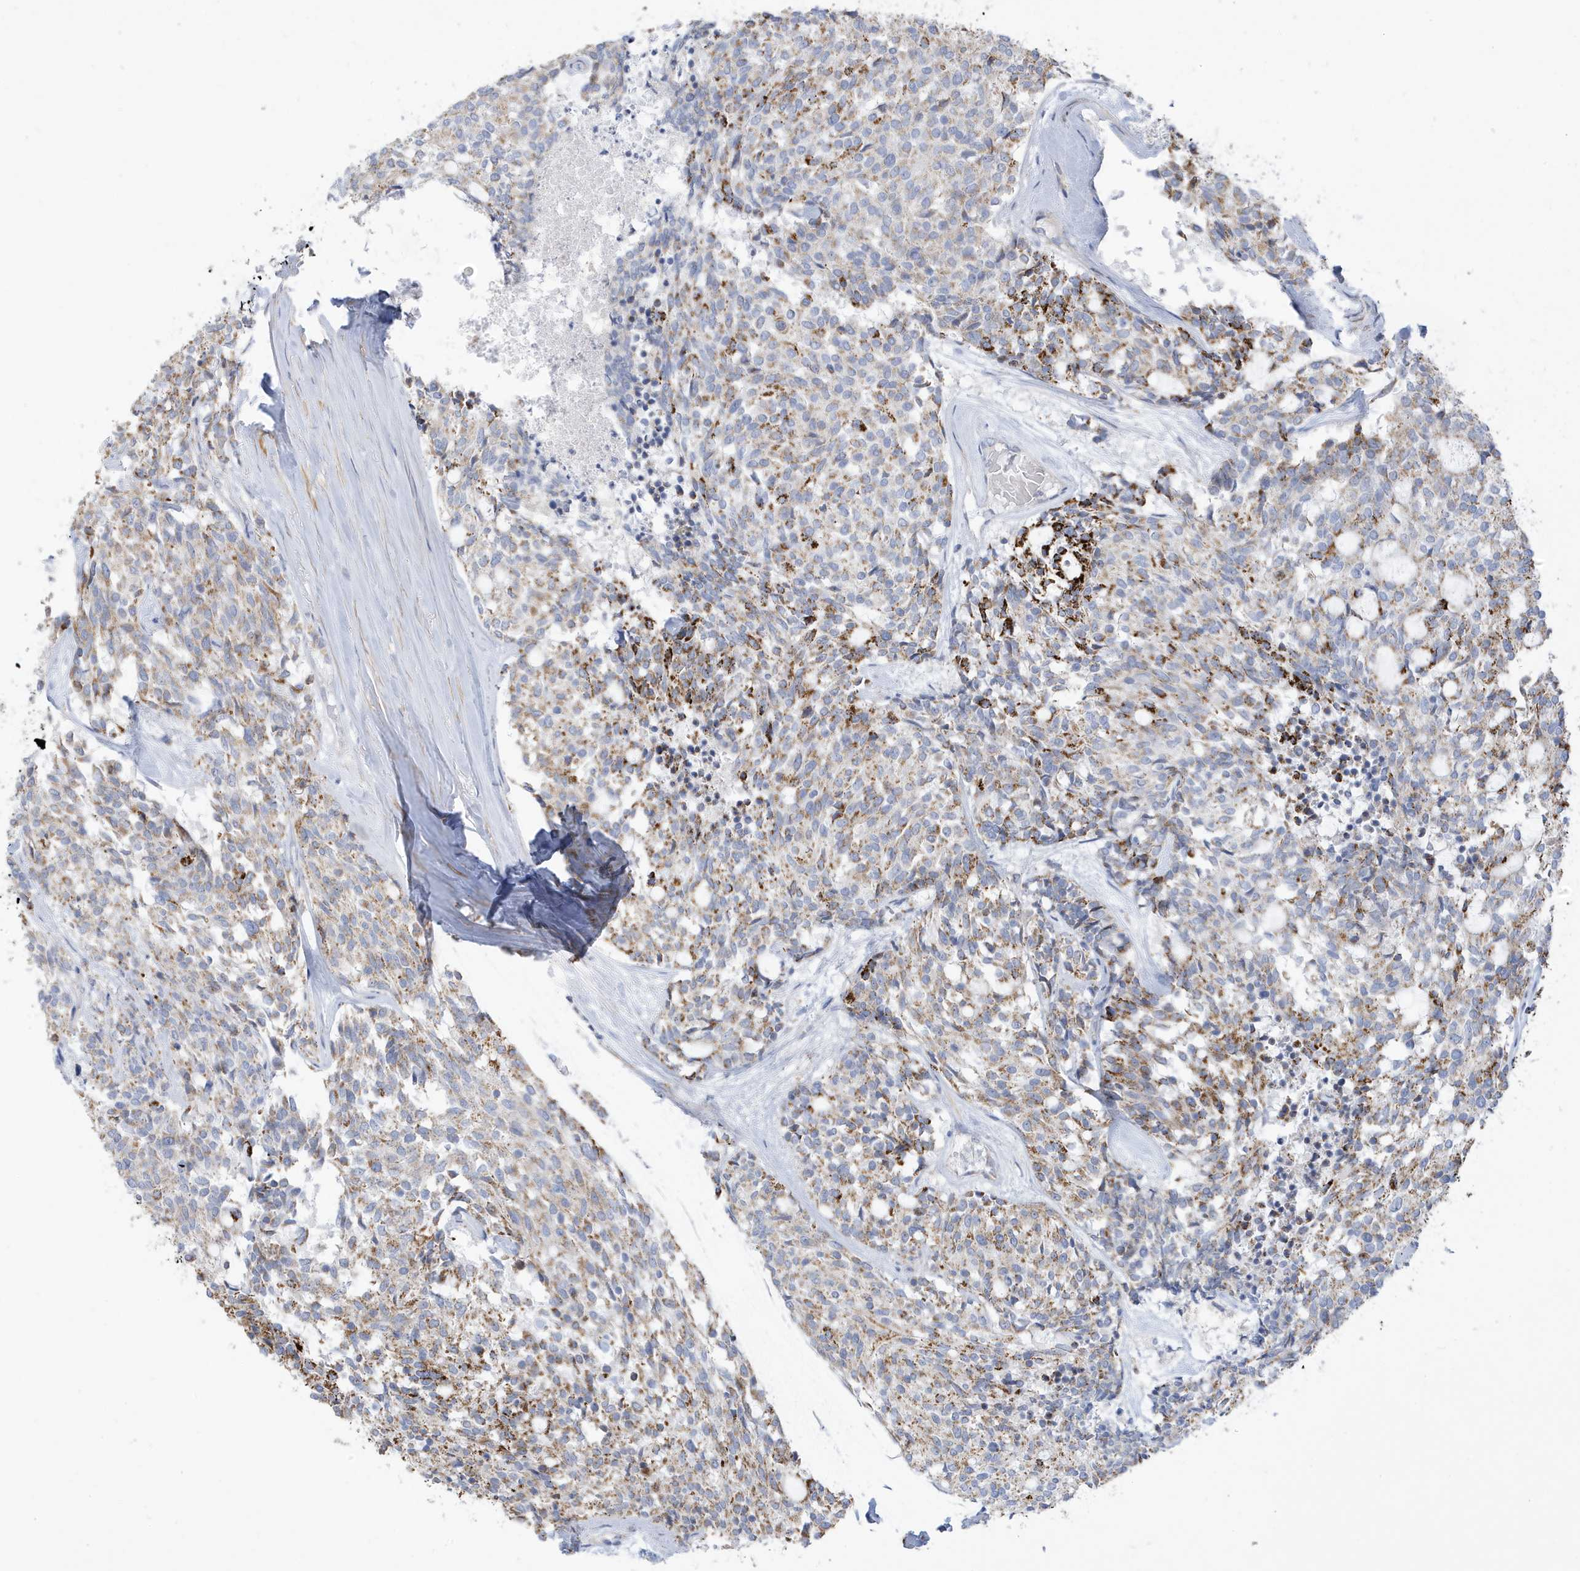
{"staining": {"intensity": "moderate", "quantity": "25%-75%", "location": "cytoplasmic/membranous"}, "tissue": "carcinoid", "cell_type": "Tumor cells", "image_type": "cancer", "snomed": [{"axis": "morphology", "description": "Carcinoid, malignant, NOS"}, {"axis": "topography", "description": "Pancreas"}], "caption": "A micrograph of carcinoid stained for a protein exhibits moderate cytoplasmic/membranous brown staining in tumor cells.", "gene": "ATP13A5", "patient": {"sex": "female", "age": 54}}